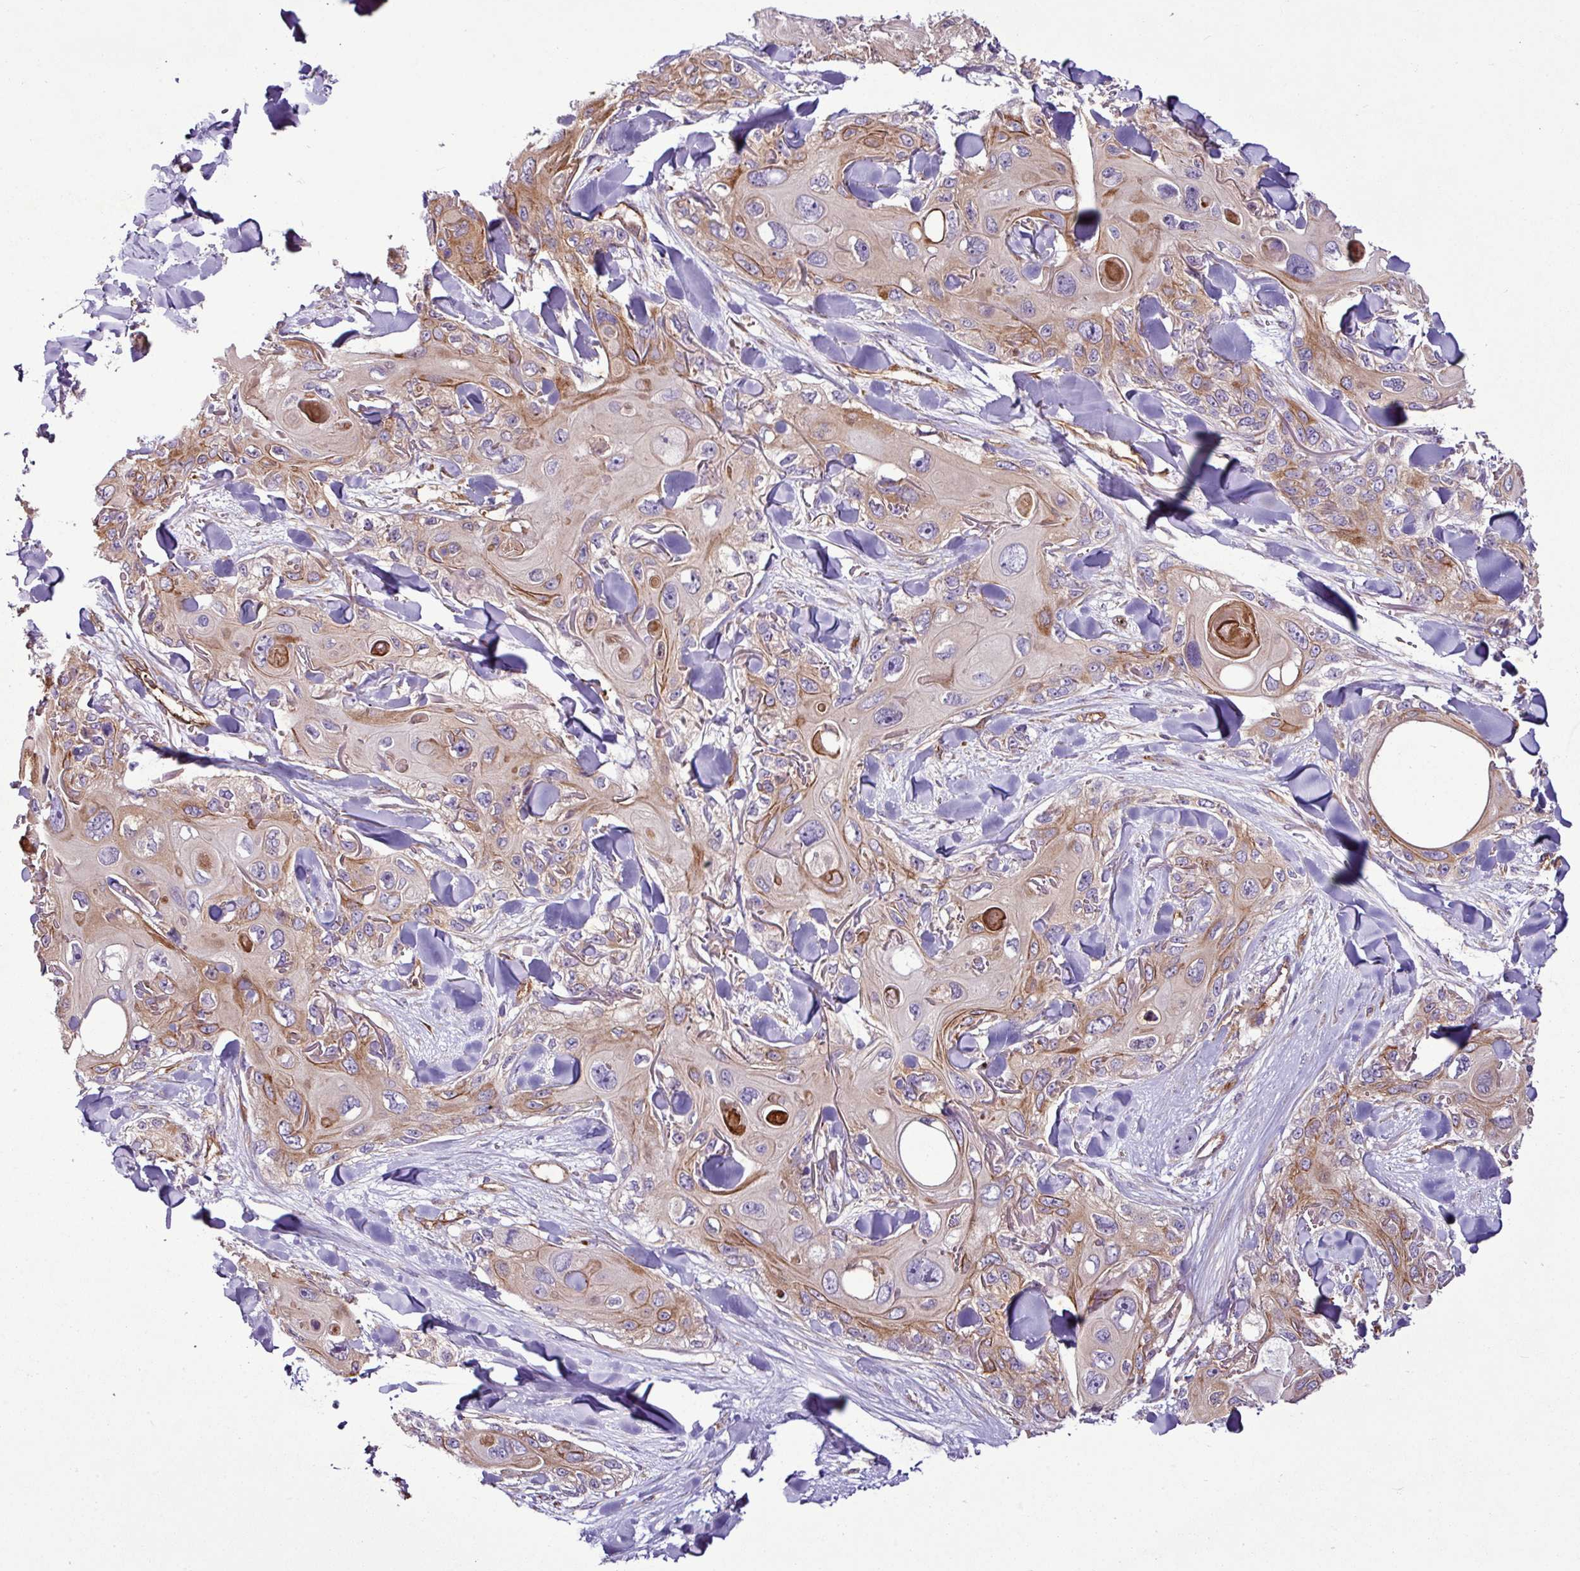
{"staining": {"intensity": "moderate", "quantity": "25%-75%", "location": "cytoplasmic/membranous"}, "tissue": "skin cancer", "cell_type": "Tumor cells", "image_type": "cancer", "snomed": [{"axis": "morphology", "description": "Normal tissue, NOS"}, {"axis": "morphology", "description": "Squamous cell carcinoma, NOS"}, {"axis": "topography", "description": "Skin"}], "caption": "Immunohistochemical staining of human skin squamous cell carcinoma shows moderate cytoplasmic/membranous protein staining in approximately 25%-75% of tumor cells.", "gene": "ZNF106", "patient": {"sex": "male", "age": 72}}